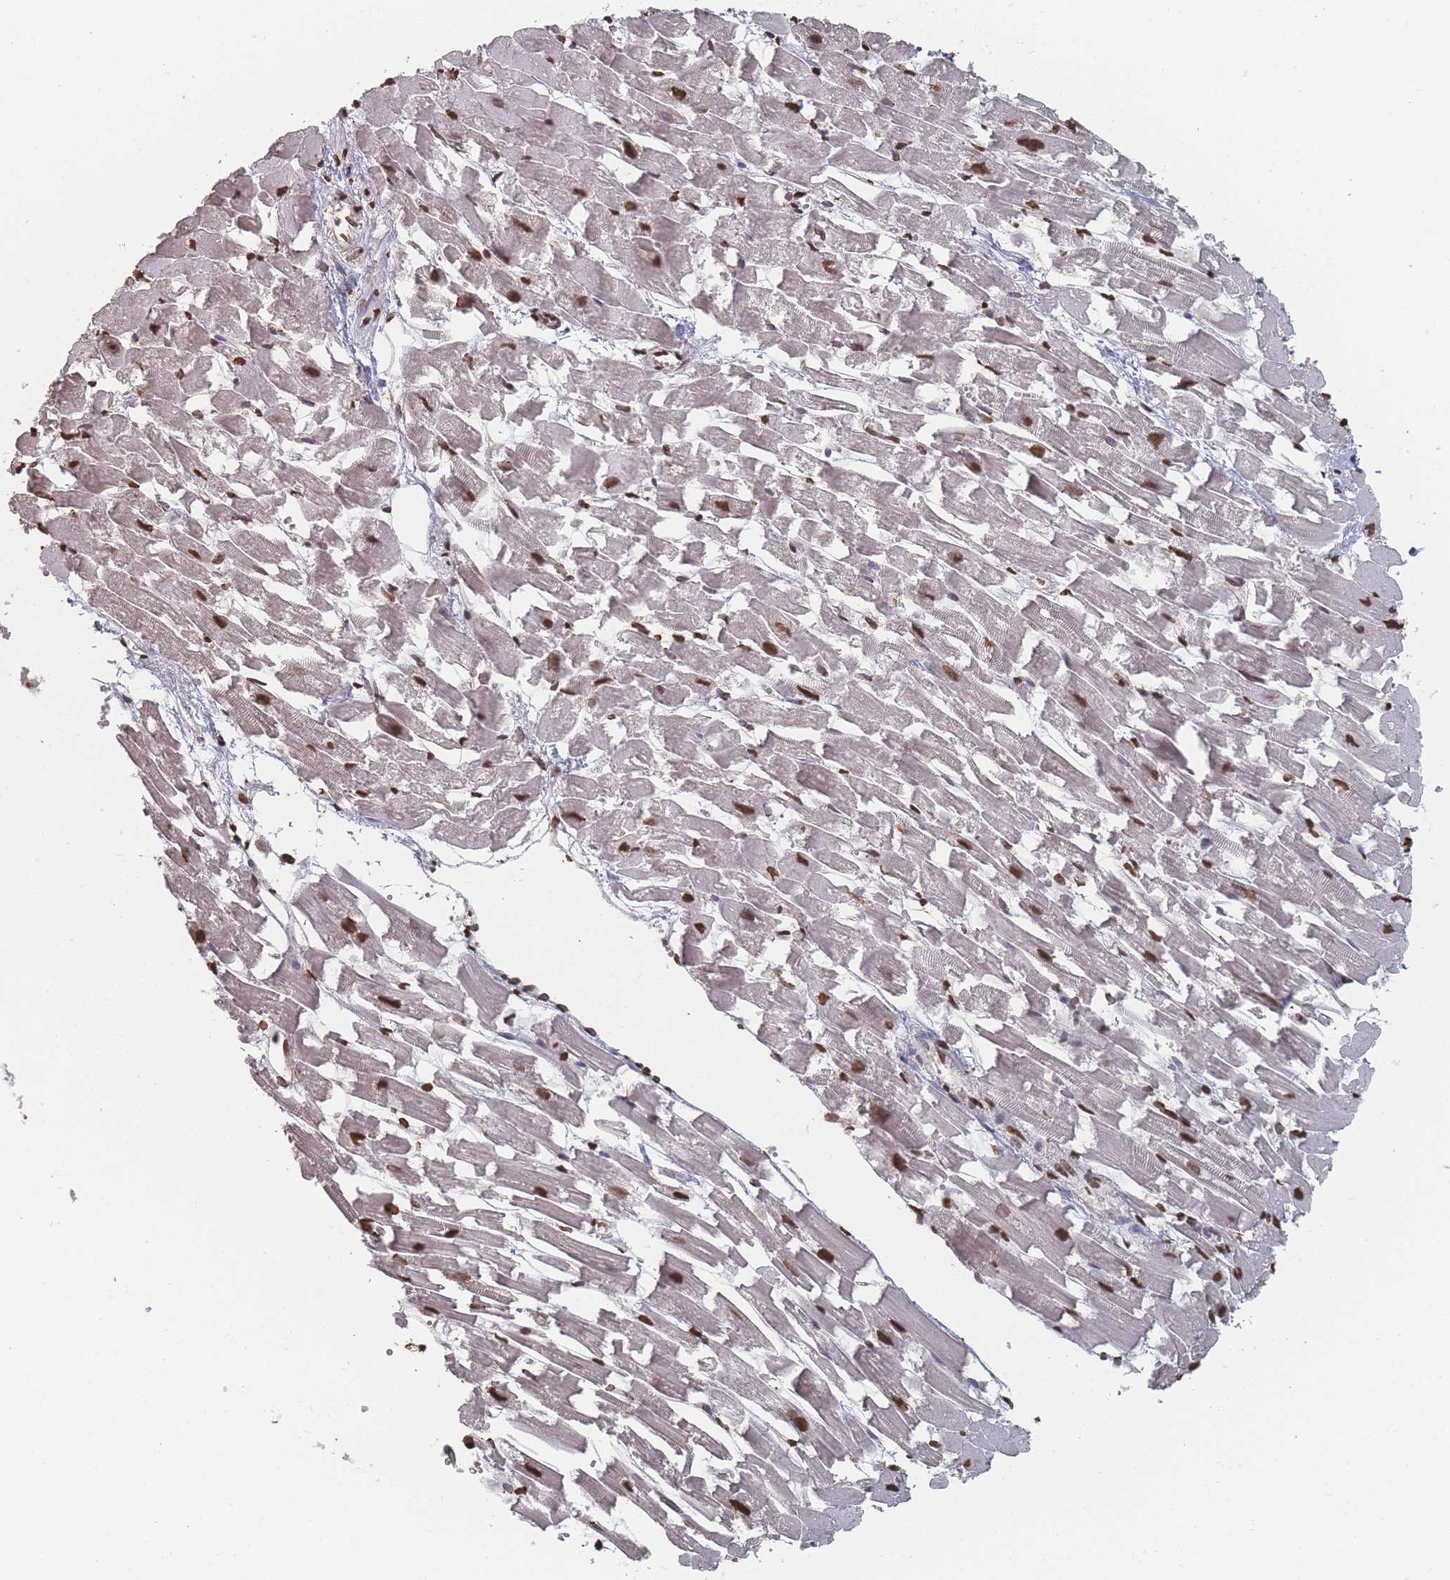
{"staining": {"intensity": "strong", "quantity": ">75%", "location": "nuclear"}, "tissue": "heart muscle", "cell_type": "Cardiomyocytes", "image_type": "normal", "snomed": [{"axis": "morphology", "description": "Normal tissue, NOS"}, {"axis": "topography", "description": "Heart"}], "caption": "Brown immunohistochemical staining in normal human heart muscle displays strong nuclear expression in about >75% of cardiomyocytes. The protein of interest is stained brown, and the nuclei are stained in blue (DAB (3,3'-diaminobenzidine) IHC with brightfield microscopy, high magnification).", "gene": "PLEKHG5", "patient": {"sex": "female", "age": 64}}